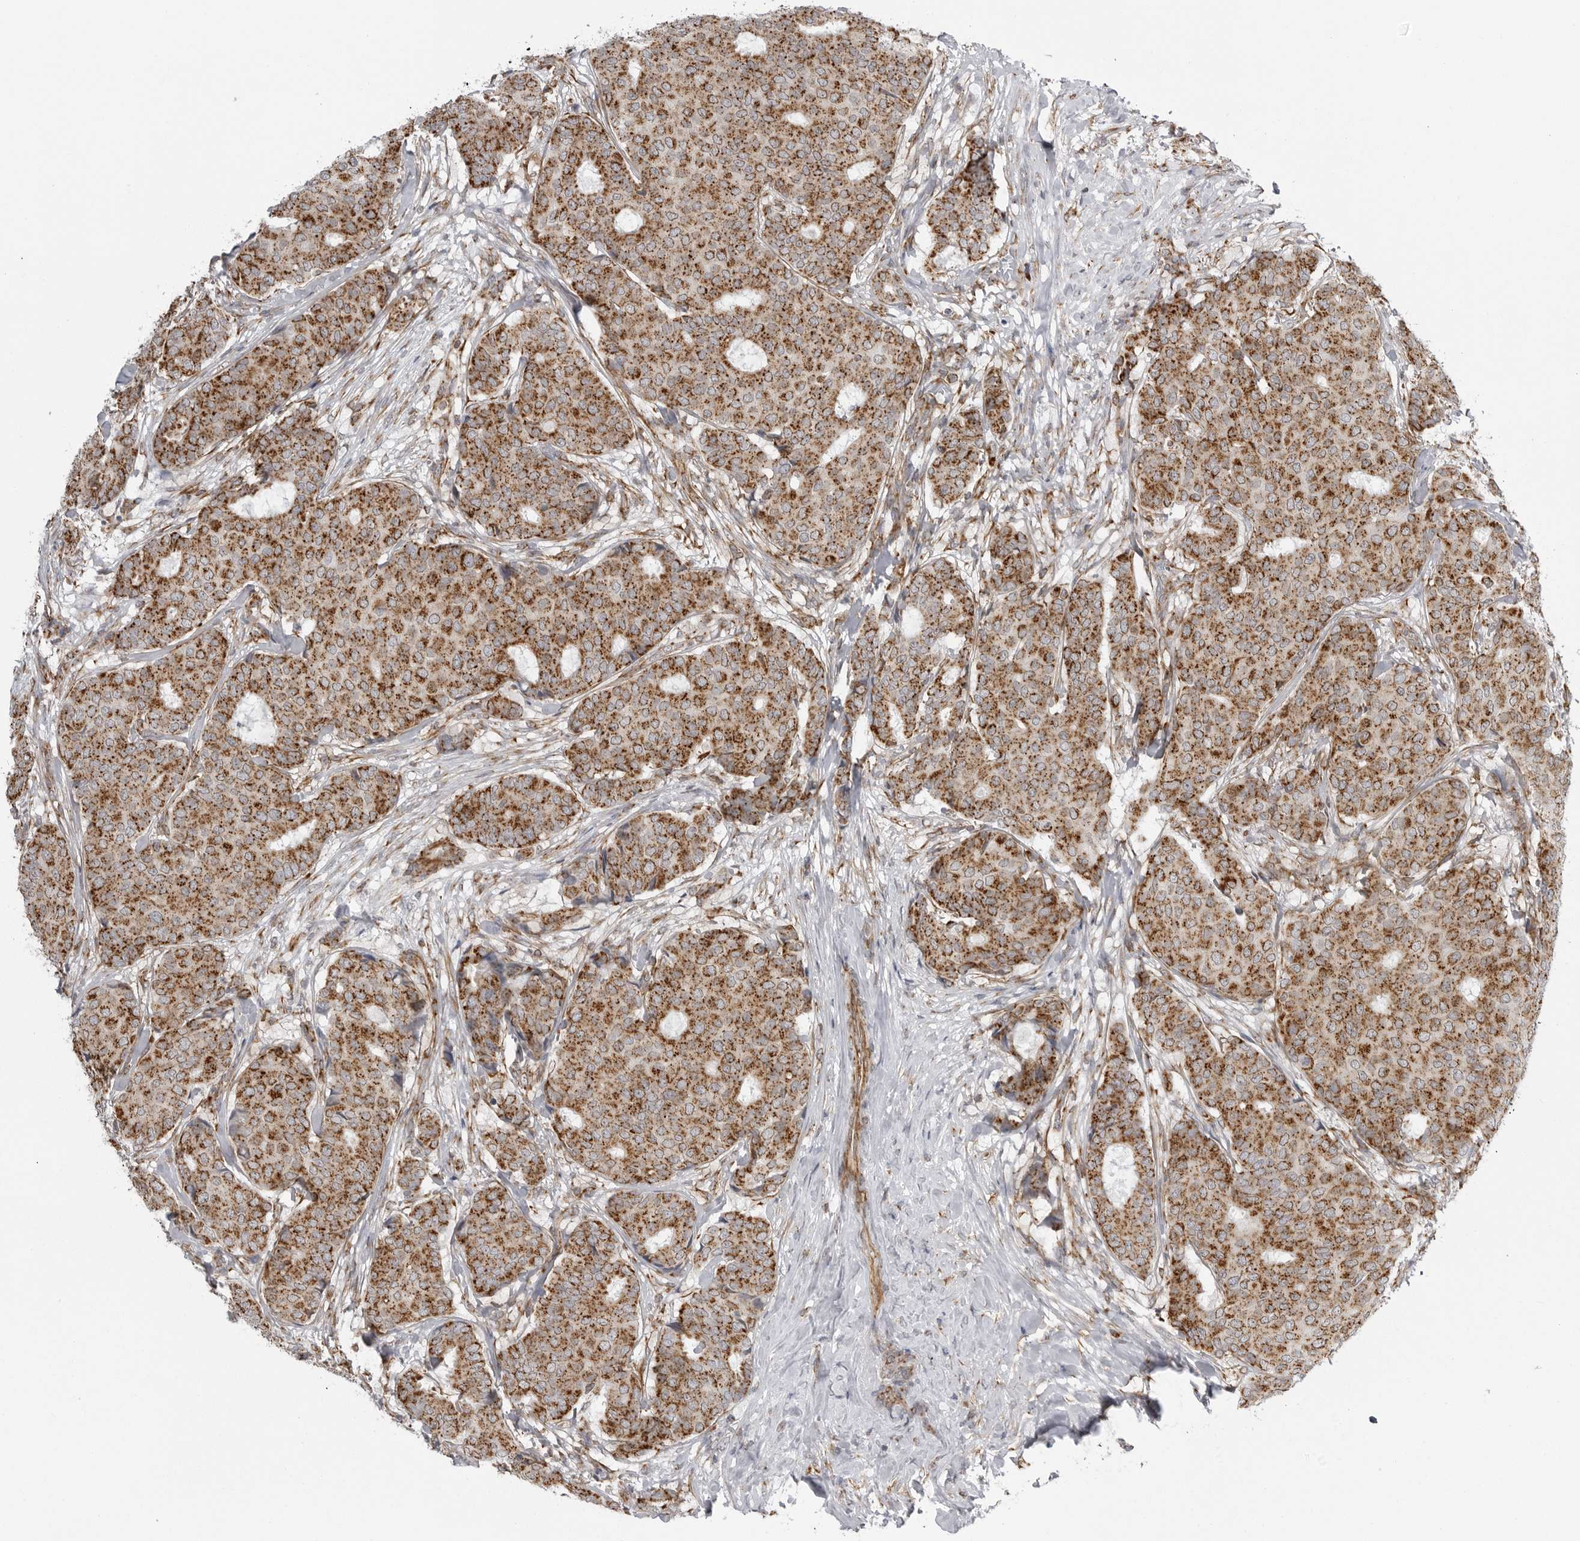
{"staining": {"intensity": "moderate", "quantity": ">75%", "location": "cytoplasmic/membranous"}, "tissue": "breast cancer", "cell_type": "Tumor cells", "image_type": "cancer", "snomed": [{"axis": "morphology", "description": "Duct carcinoma"}, {"axis": "topography", "description": "Breast"}], "caption": "Immunohistochemistry (DAB) staining of human infiltrating ductal carcinoma (breast) reveals moderate cytoplasmic/membranous protein expression in about >75% of tumor cells. (Stains: DAB (3,3'-diaminobenzidine) in brown, nuclei in blue, Microscopy: brightfield microscopy at high magnification).", "gene": "FH", "patient": {"sex": "female", "age": 75}}